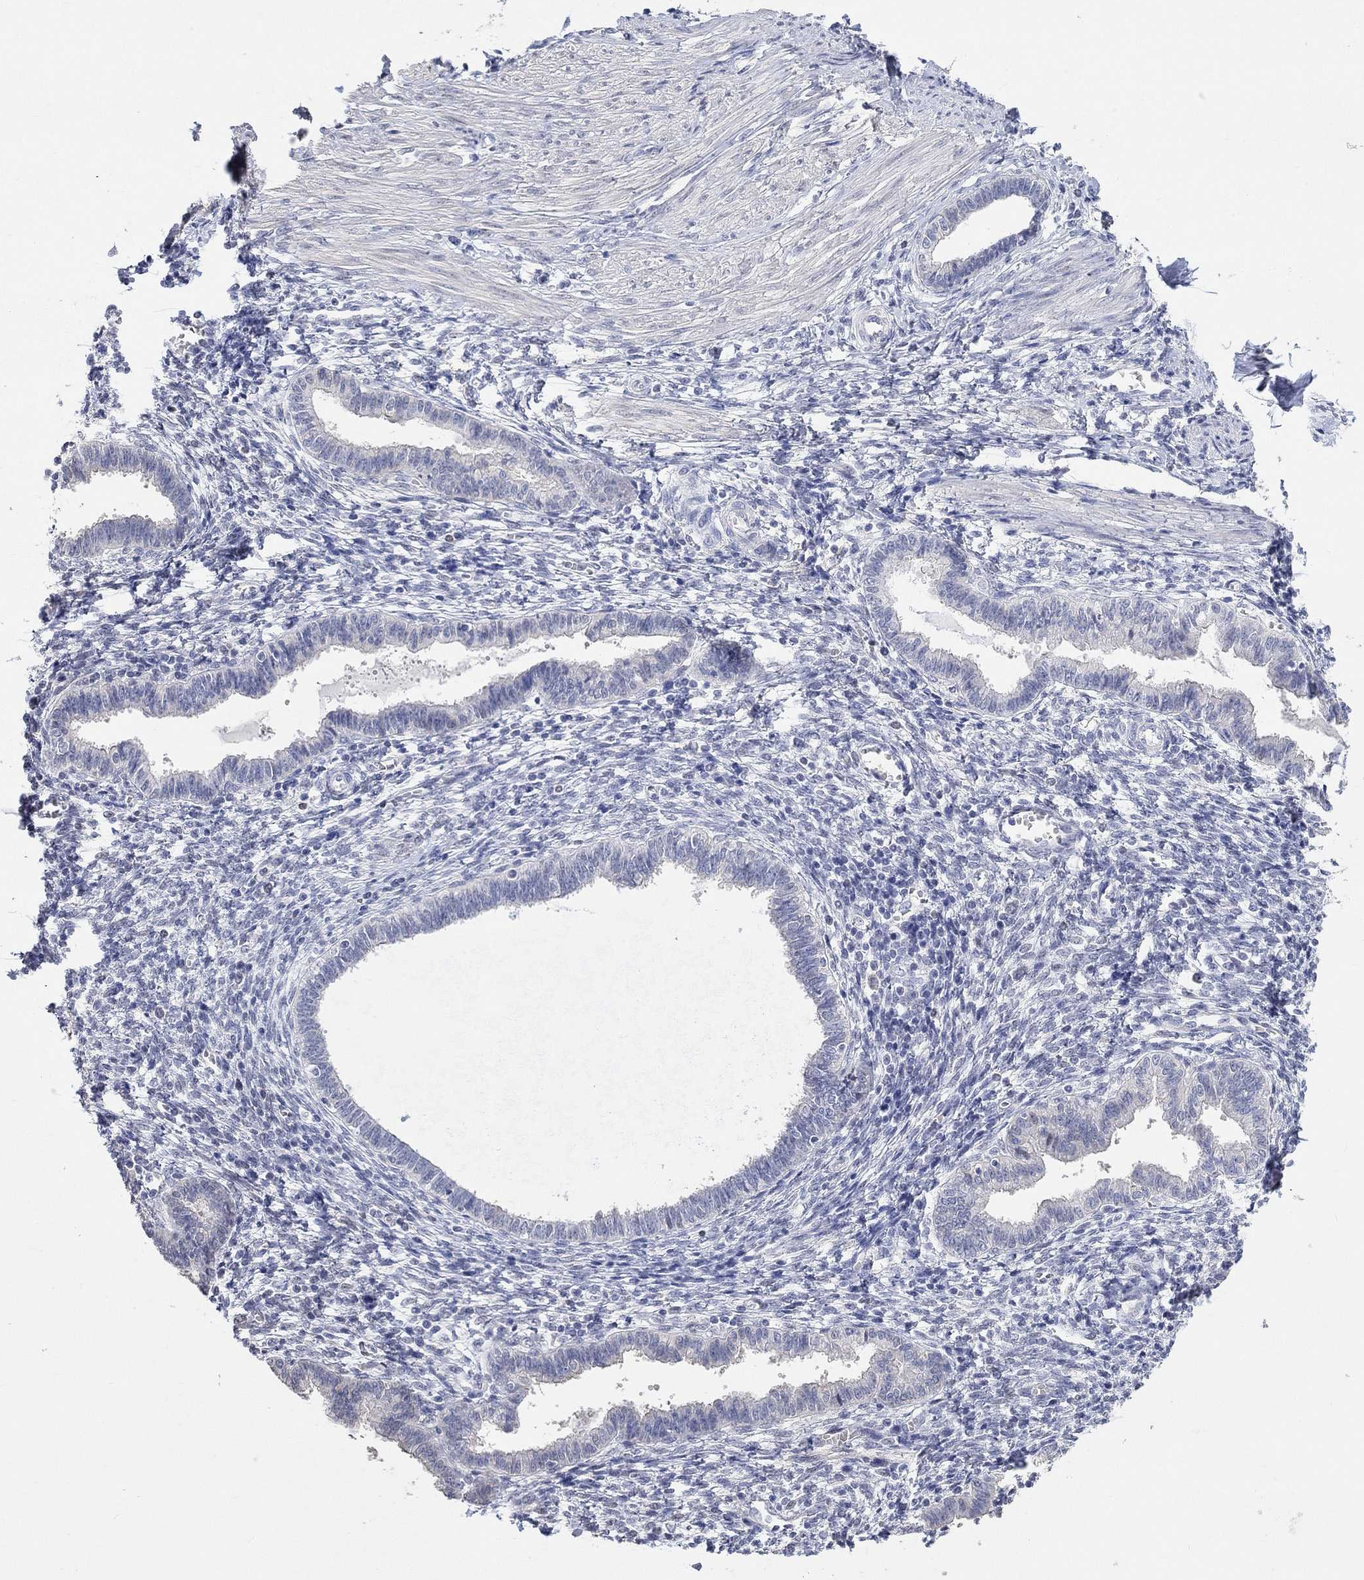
{"staining": {"intensity": "negative", "quantity": "none", "location": "none"}, "tissue": "endometrium", "cell_type": "Cells in endometrial stroma", "image_type": "normal", "snomed": [{"axis": "morphology", "description": "Normal tissue, NOS"}, {"axis": "topography", "description": "Cervix"}, {"axis": "topography", "description": "Endometrium"}], "caption": "Immunohistochemical staining of normal human endometrium reveals no significant expression in cells in endometrial stroma. Nuclei are stained in blue.", "gene": "PNMA5", "patient": {"sex": "female", "age": 37}}